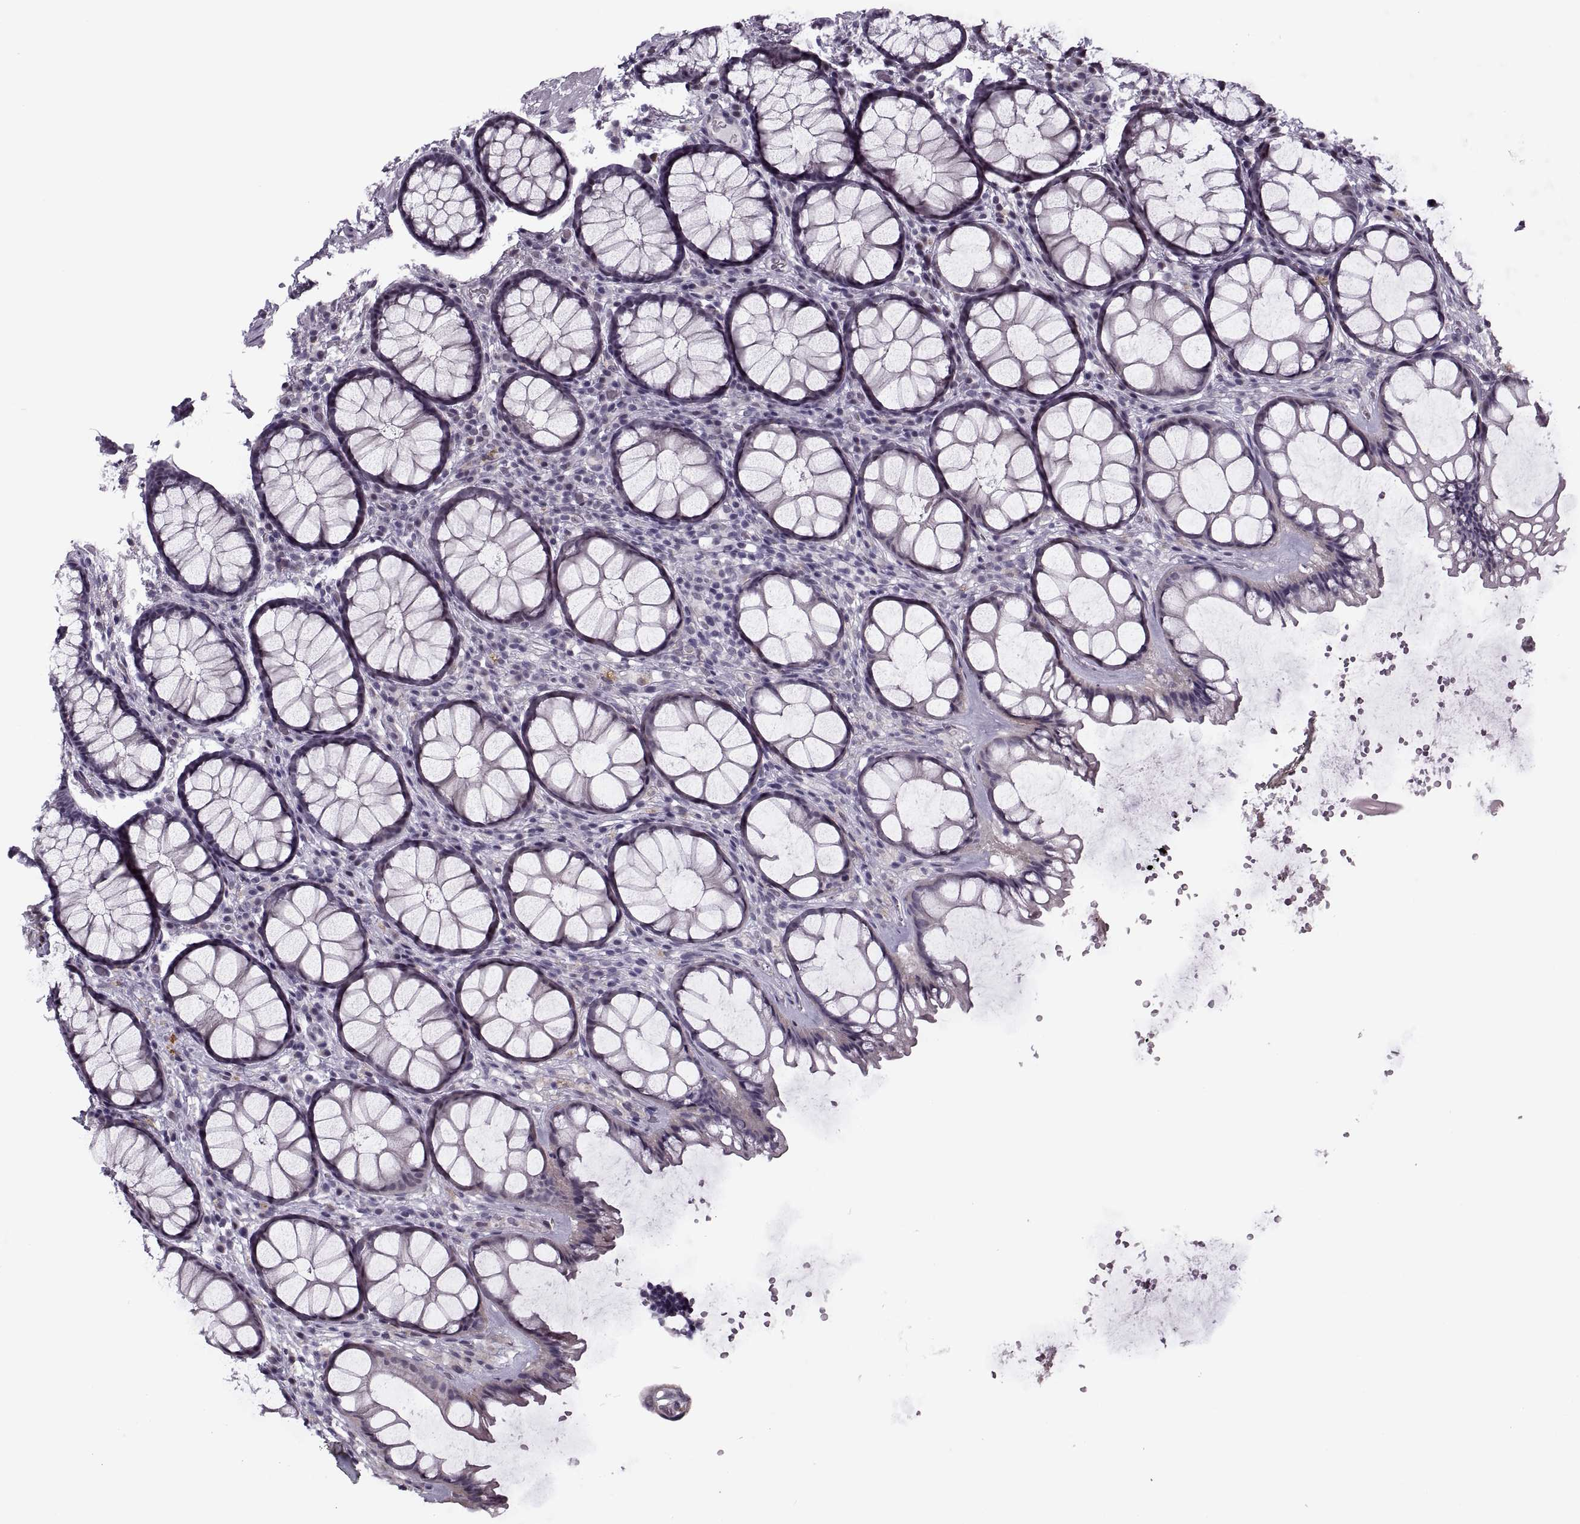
{"staining": {"intensity": "negative", "quantity": "none", "location": "none"}, "tissue": "rectum", "cell_type": "Glandular cells", "image_type": "normal", "snomed": [{"axis": "morphology", "description": "Normal tissue, NOS"}, {"axis": "topography", "description": "Rectum"}], "caption": "Immunohistochemical staining of normal rectum displays no significant staining in glandular cells. (Immunohistochemistry (ihc), brightfield microscopy, high magnification).", "gene": "PRSS37", "patient": {"sex": "female", "age": 62}}